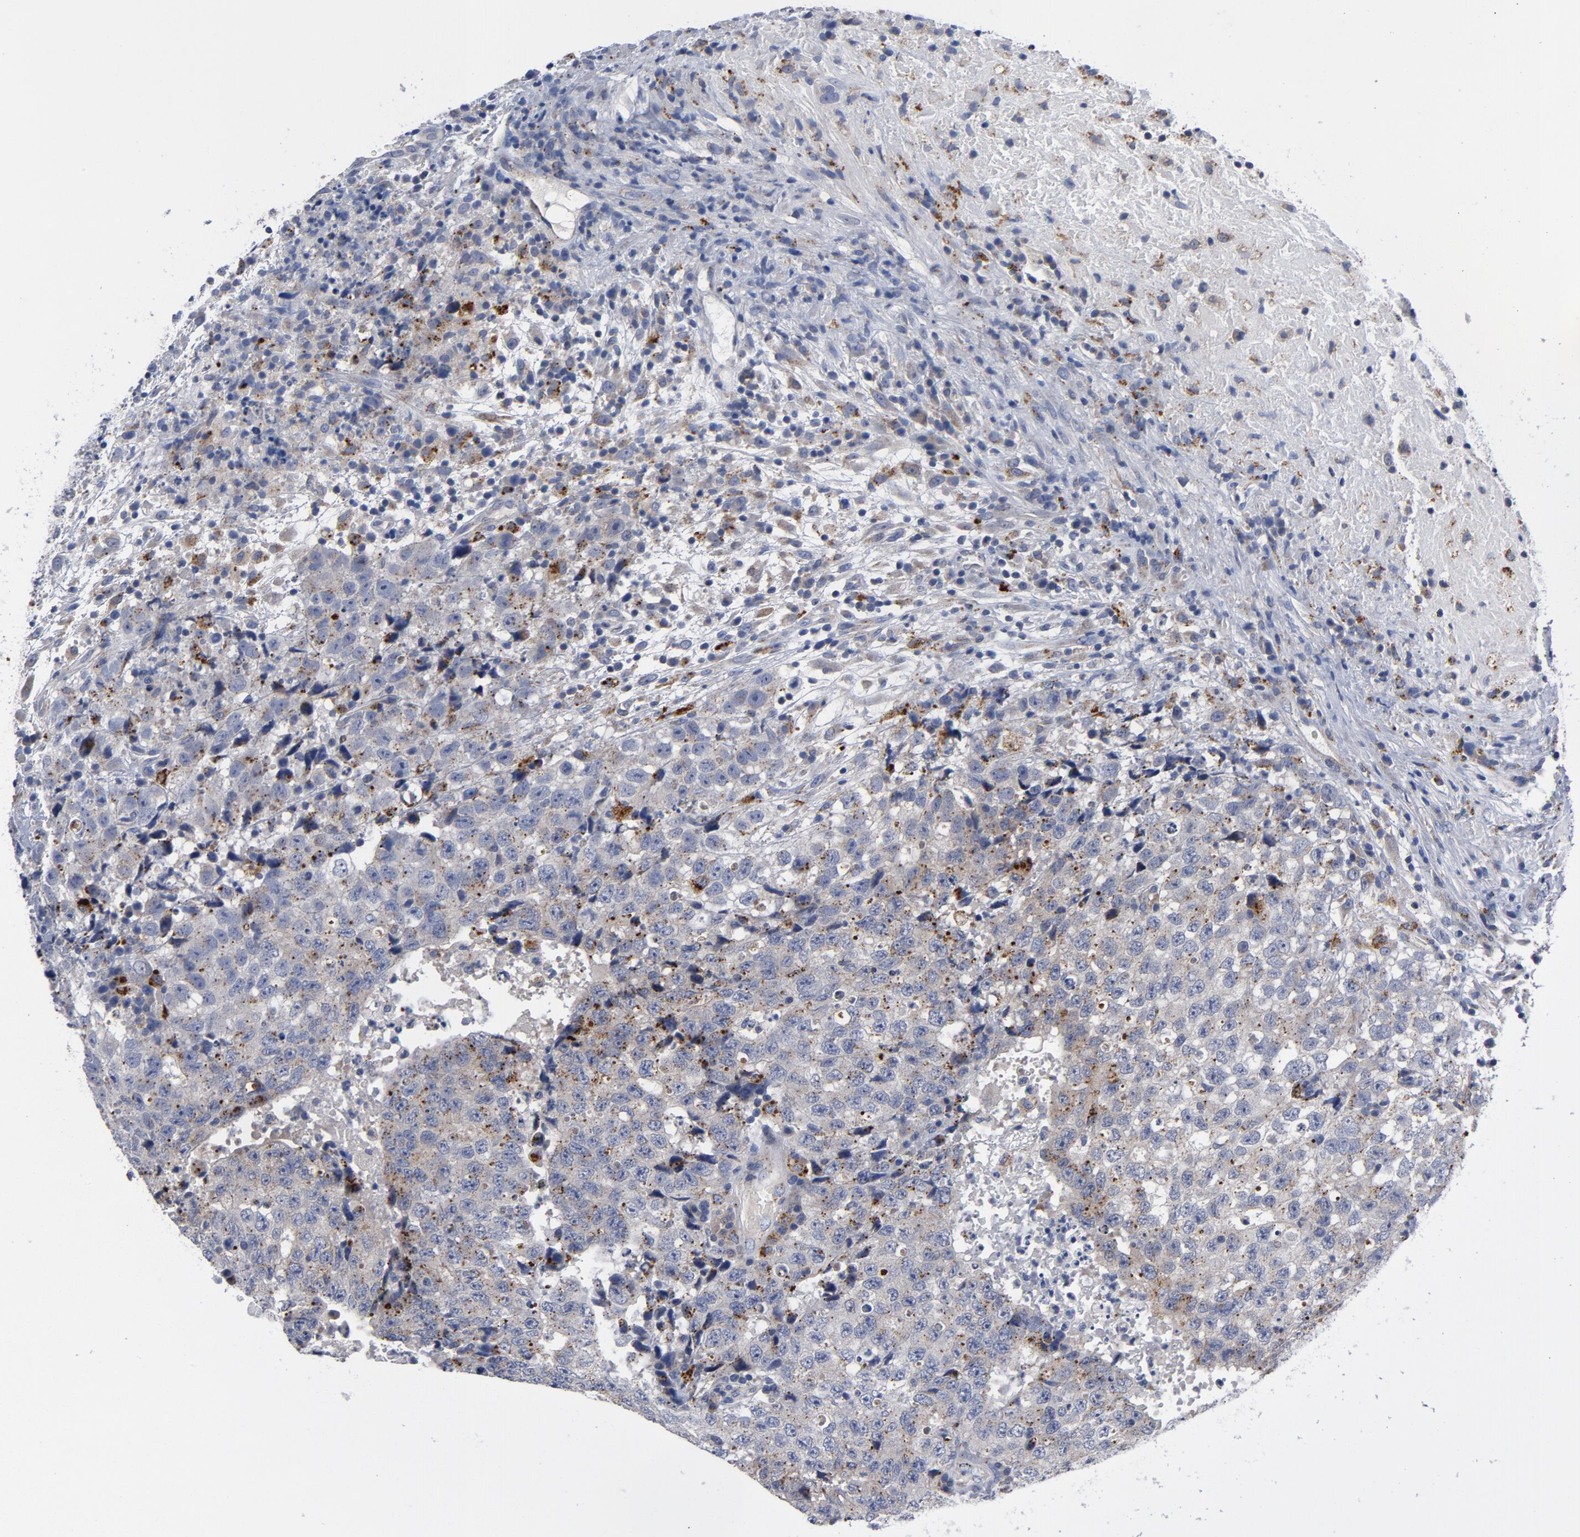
{"staining": {"intensity": "moderate", "quantity": "25%-75%", "location": "cytoplasmic/membranous"}, "tissue": "testis cancer", "cell_type": "Tumor cells", "image_type": "cancer", "snomed": [{"axis": "morphology", "description": "Necrosis, NOS"}, {"axis": "morphology", "description": "Carcinoma, Embryonal, NOS"}, {"axis": "topography", "description": "Testis"}], "caption": "DAB immunohistochemical staining of testis cancer (embryonal carcinoma) displays moderate cytoplasmic/membranous protein expression in approximately 25%-75% of tumor cells.", "gene": "AKT2", "patient": {"sex": "male", "age": 19}}